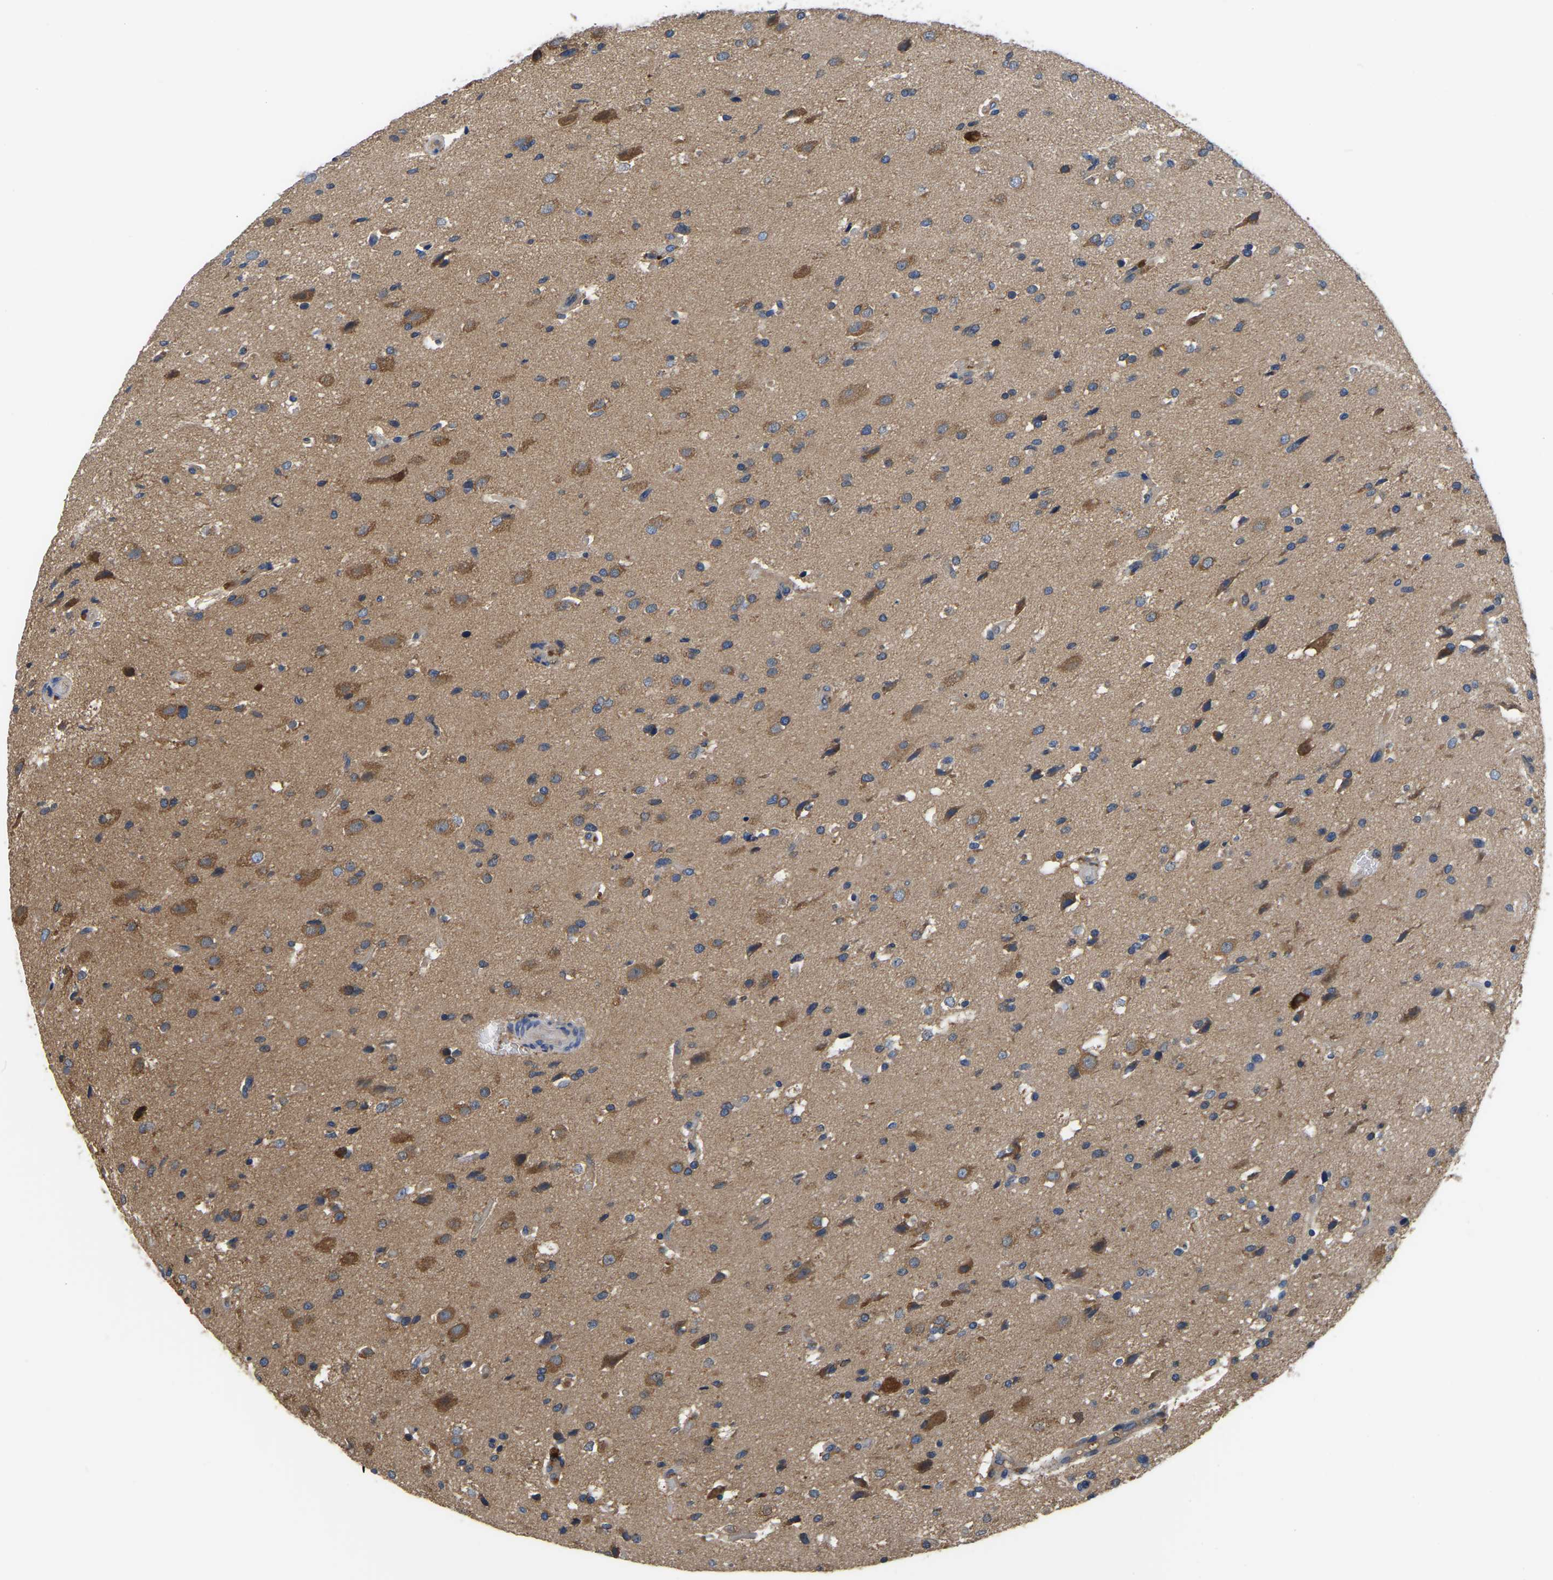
{"staining": {"intensity": "moderate", "quantity": "25%-75%", "location": "cytoplasmic/membranous"}, "tissue": "glioma", "cell_type": "Tumor cells", "image_type": "cancer", "snomed": [{"axis": "morphology", "description": "Glioma, malignant, High grade"}, {"axis": "topography", "description": "Brain"}], "caption": "Approximately 25%-75% of tumor cells in human malignant high-grade glioma reveal moderate cytoplasmic/membranous protein expression as visualized by brown immunohistochemical staining.", "gene": "GARS1", "patient": {"sex": "male", "age": 33}}